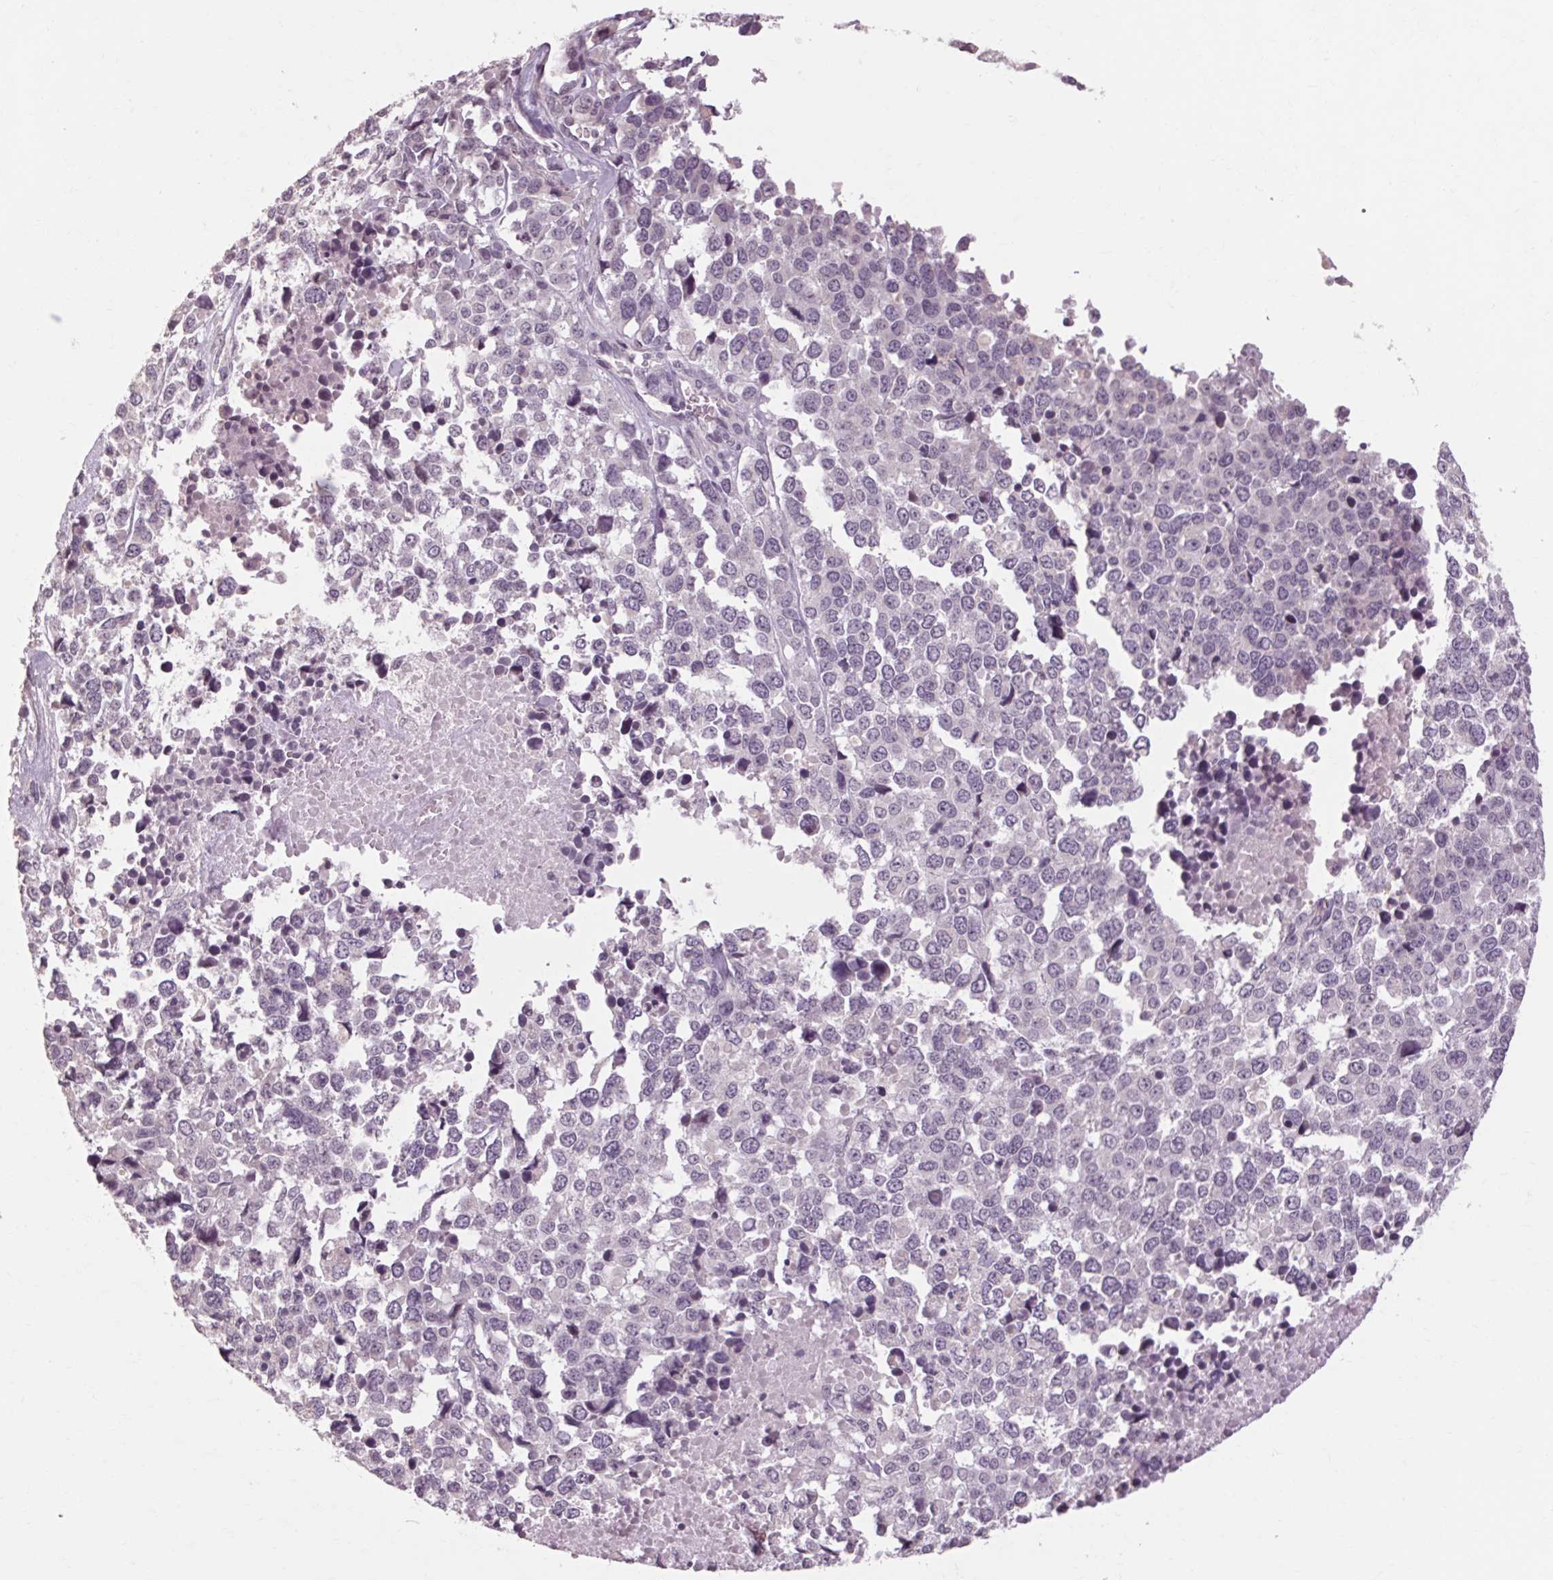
{"staining": {"intensity": "negative", "quantity": "none", "location": "none"}, "tissue": "melanoma", "cell_type": "Tumor cells", "image_type": "cancer", "snomed": [{"axis": "morphology", "description": "Malignant melanoma, Metastatic site"}, {"axis": "topography", "description": "Skin"}], "caption": "This is a photomicrograph of immunohistochemistry (IHC) staining of malignant melanoma (metastatic site), which shows no staining in tumor cells.", "gene": "POMC", "patient": {"sex": "male", "age": 84}}